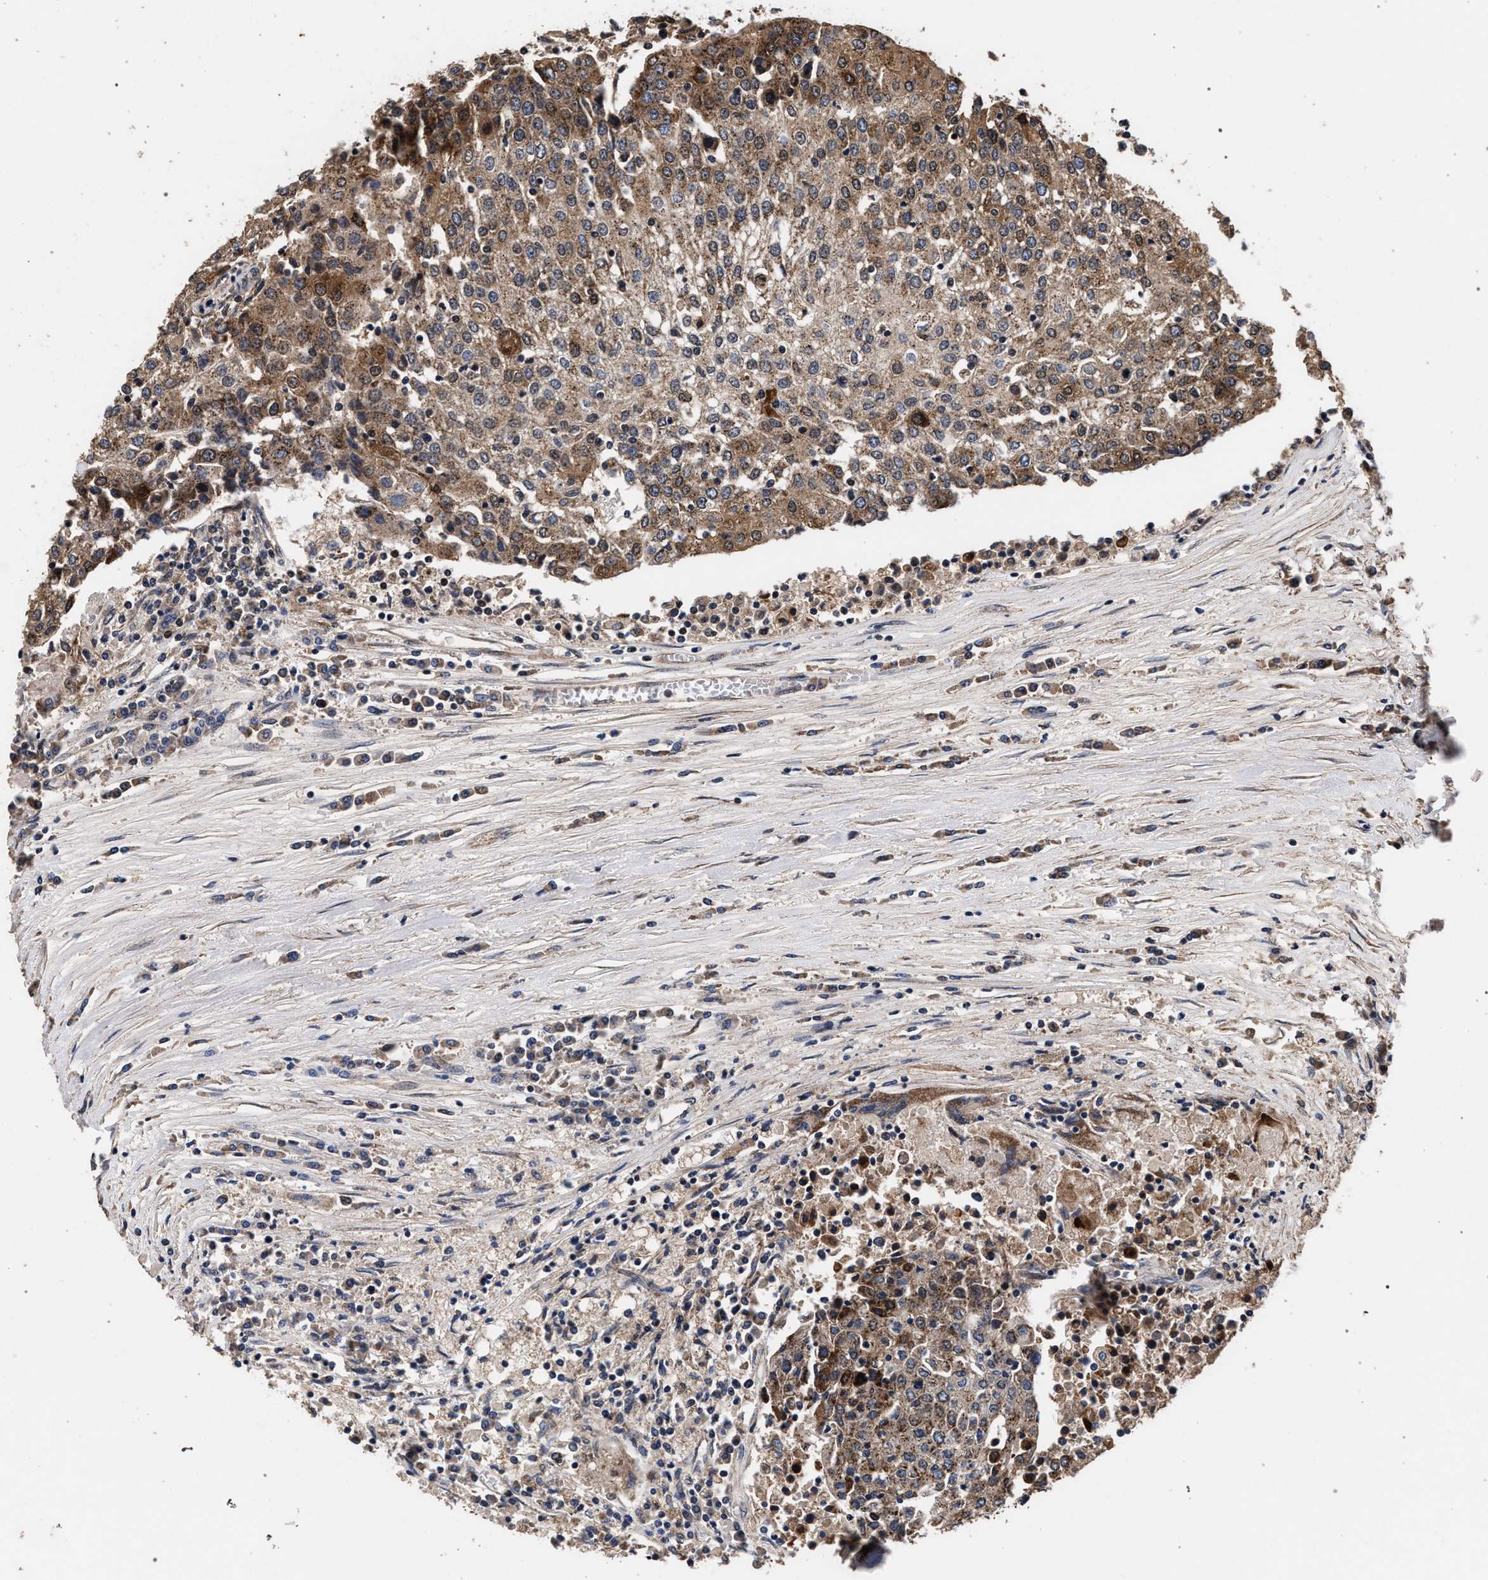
{"staining": {"intensity": "moderate", "quantity": ">75%", "location": "cytoplasmic/membranous"}, "tissue": "urothelial cancer", "cell_type": "Tumor cells", "image_type": "cancer", "snomed": [{"axis": "morphology", "description": "Urothelial carcinoma, High grade"}, {"axis": "topography", "description": "Urinary bladder"}], "caption": "Protein expression analysis of human urothelial cancer reveals moderate cytoplasmic/membranous positivity in about >75% of tumor cells. The staining was performed using DAB, with brown indicating positive protein expression. Nuclei are stained blue with hematoxylin.", "gene": "ACOX1", "patient": {"sex": "female", "age": 85}}